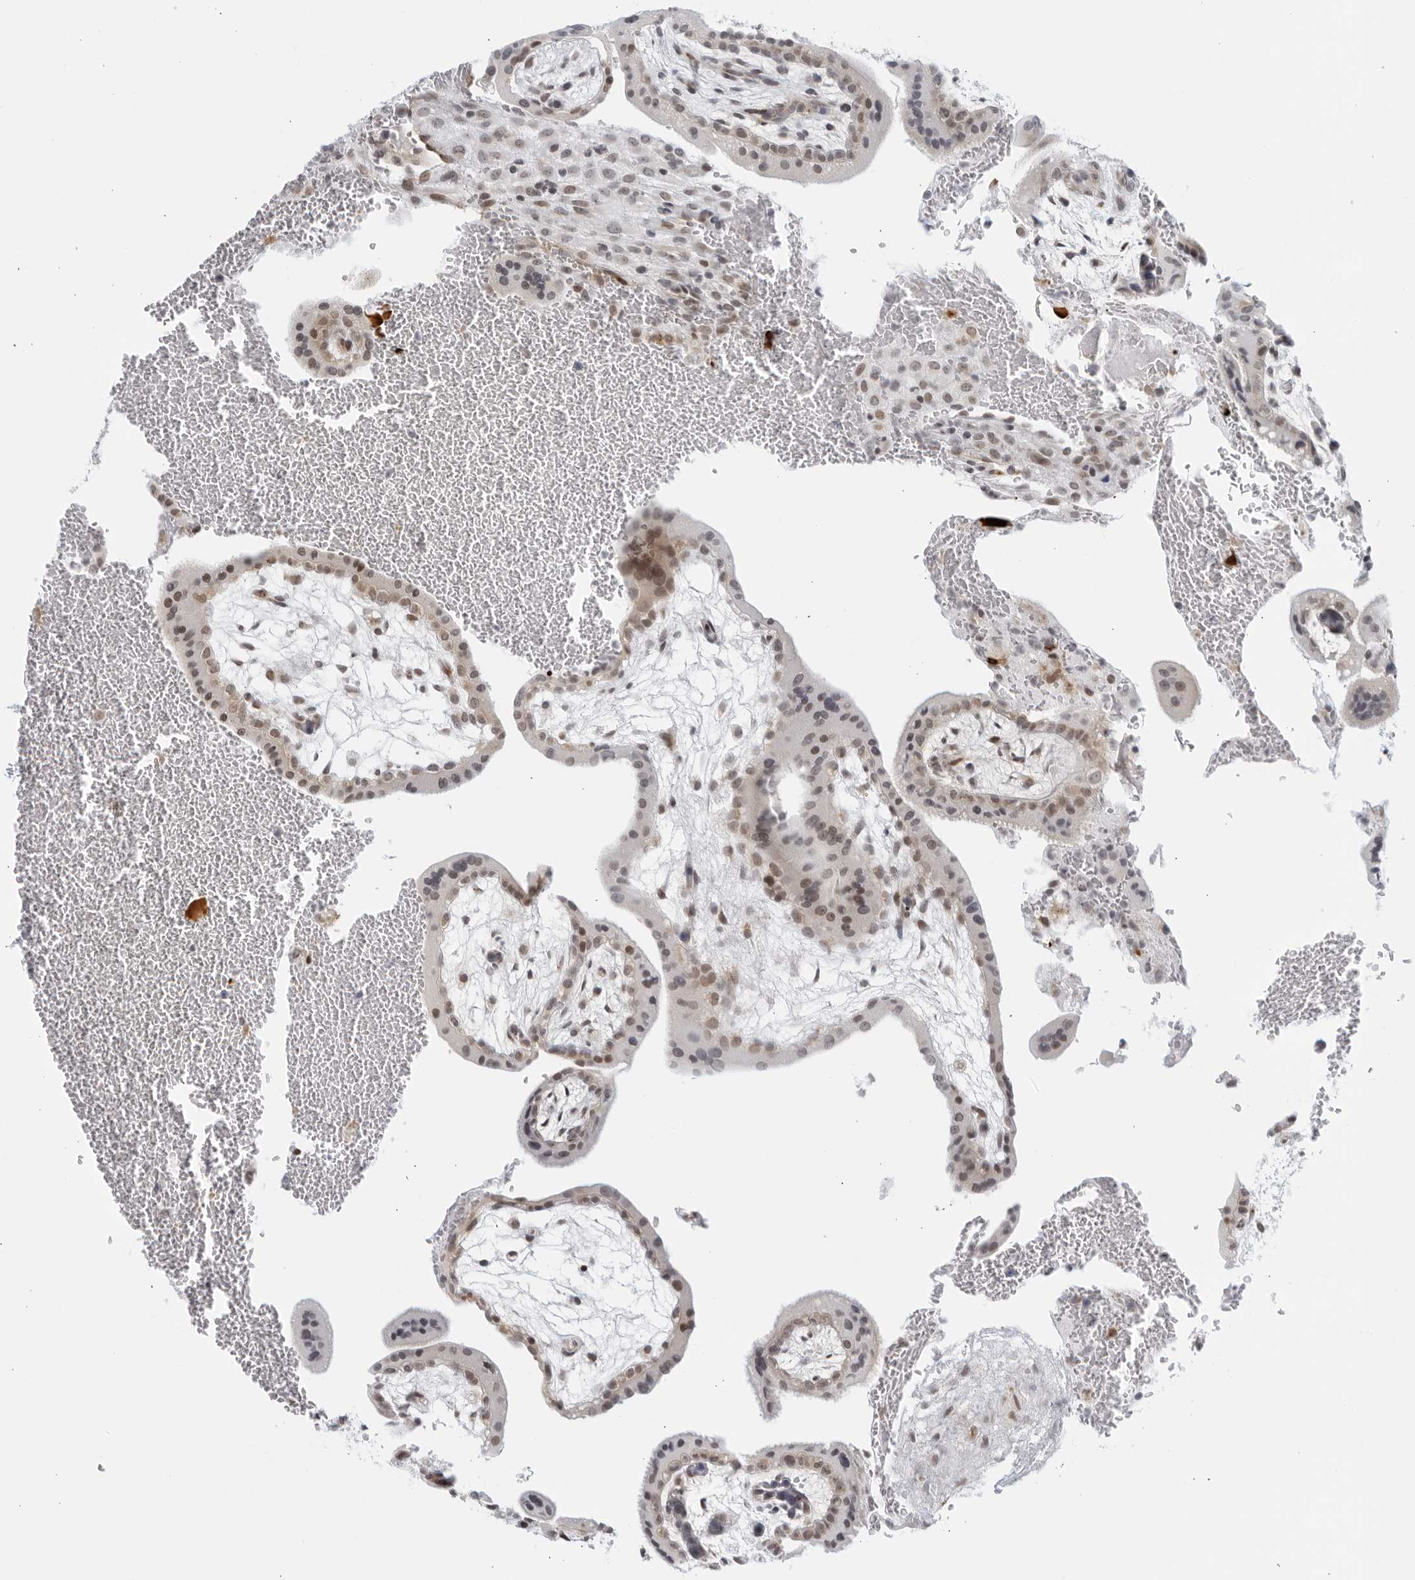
{"staining": {"intensity": "weak", "quantity": "<25%", "location": "cytoplasmic/membranous"}, "tissue": "placenta", "cell_type": "Decidual cells", "image_type": "normal", "snomed": [{"axis": "morphology", "description": "Normal tissue, NOS"}, {"axis": "topography", "description": "Placenta"}], "caption": "DAB immunohistochemical staining of normal human placenta displays no significant positivity in decidual cells.", "gene": "RAB11FIP3", "patient": {"sex": "female", "age": 35}}